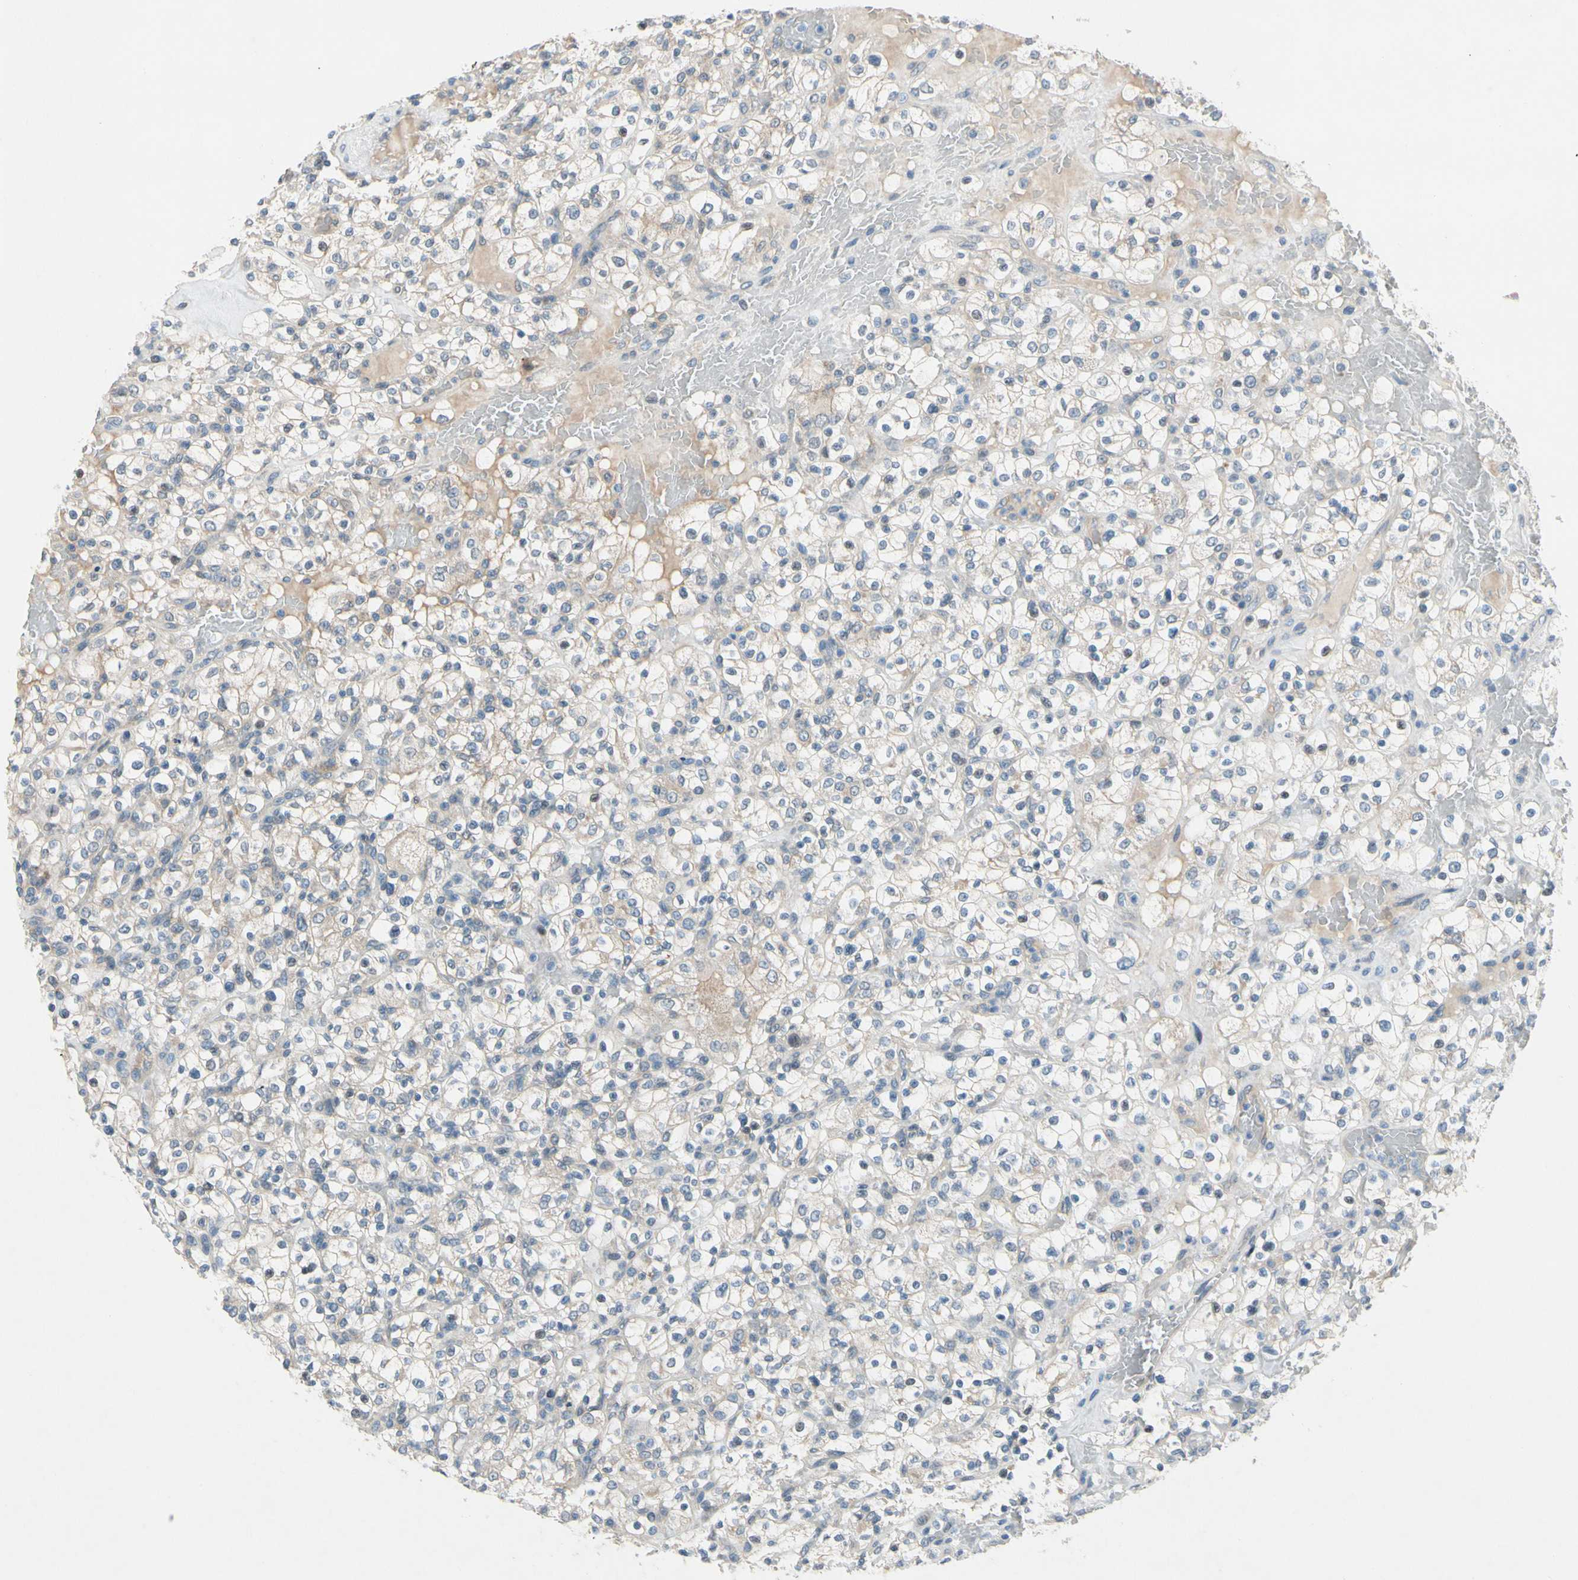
{"staining": {"intensity": "weak", "quantity": "25%-75%", "location": "cytoplasmic/membranous"}, "tissue": "renal cancer", "cell_type": "Tumor cells", "image_type": "cancer", "snomed": [{"axis": "morphology", "description": "Normal tissue, NOS"}, {"axis": "morphology", "description": "Adenocarcinoma, NOS"}, {"axis": "topography", "description": "Kidney"}], "caption": "IHC image of renal cancer (adenocarcinoma) stained for a protein (brown), which demonstrates low levels of weak cytoplasmic/membranous expression in about 25%-75% of tumor cells.", "gene": "PIP5K1B", "patient": {"sex": "female", "age": 72}}